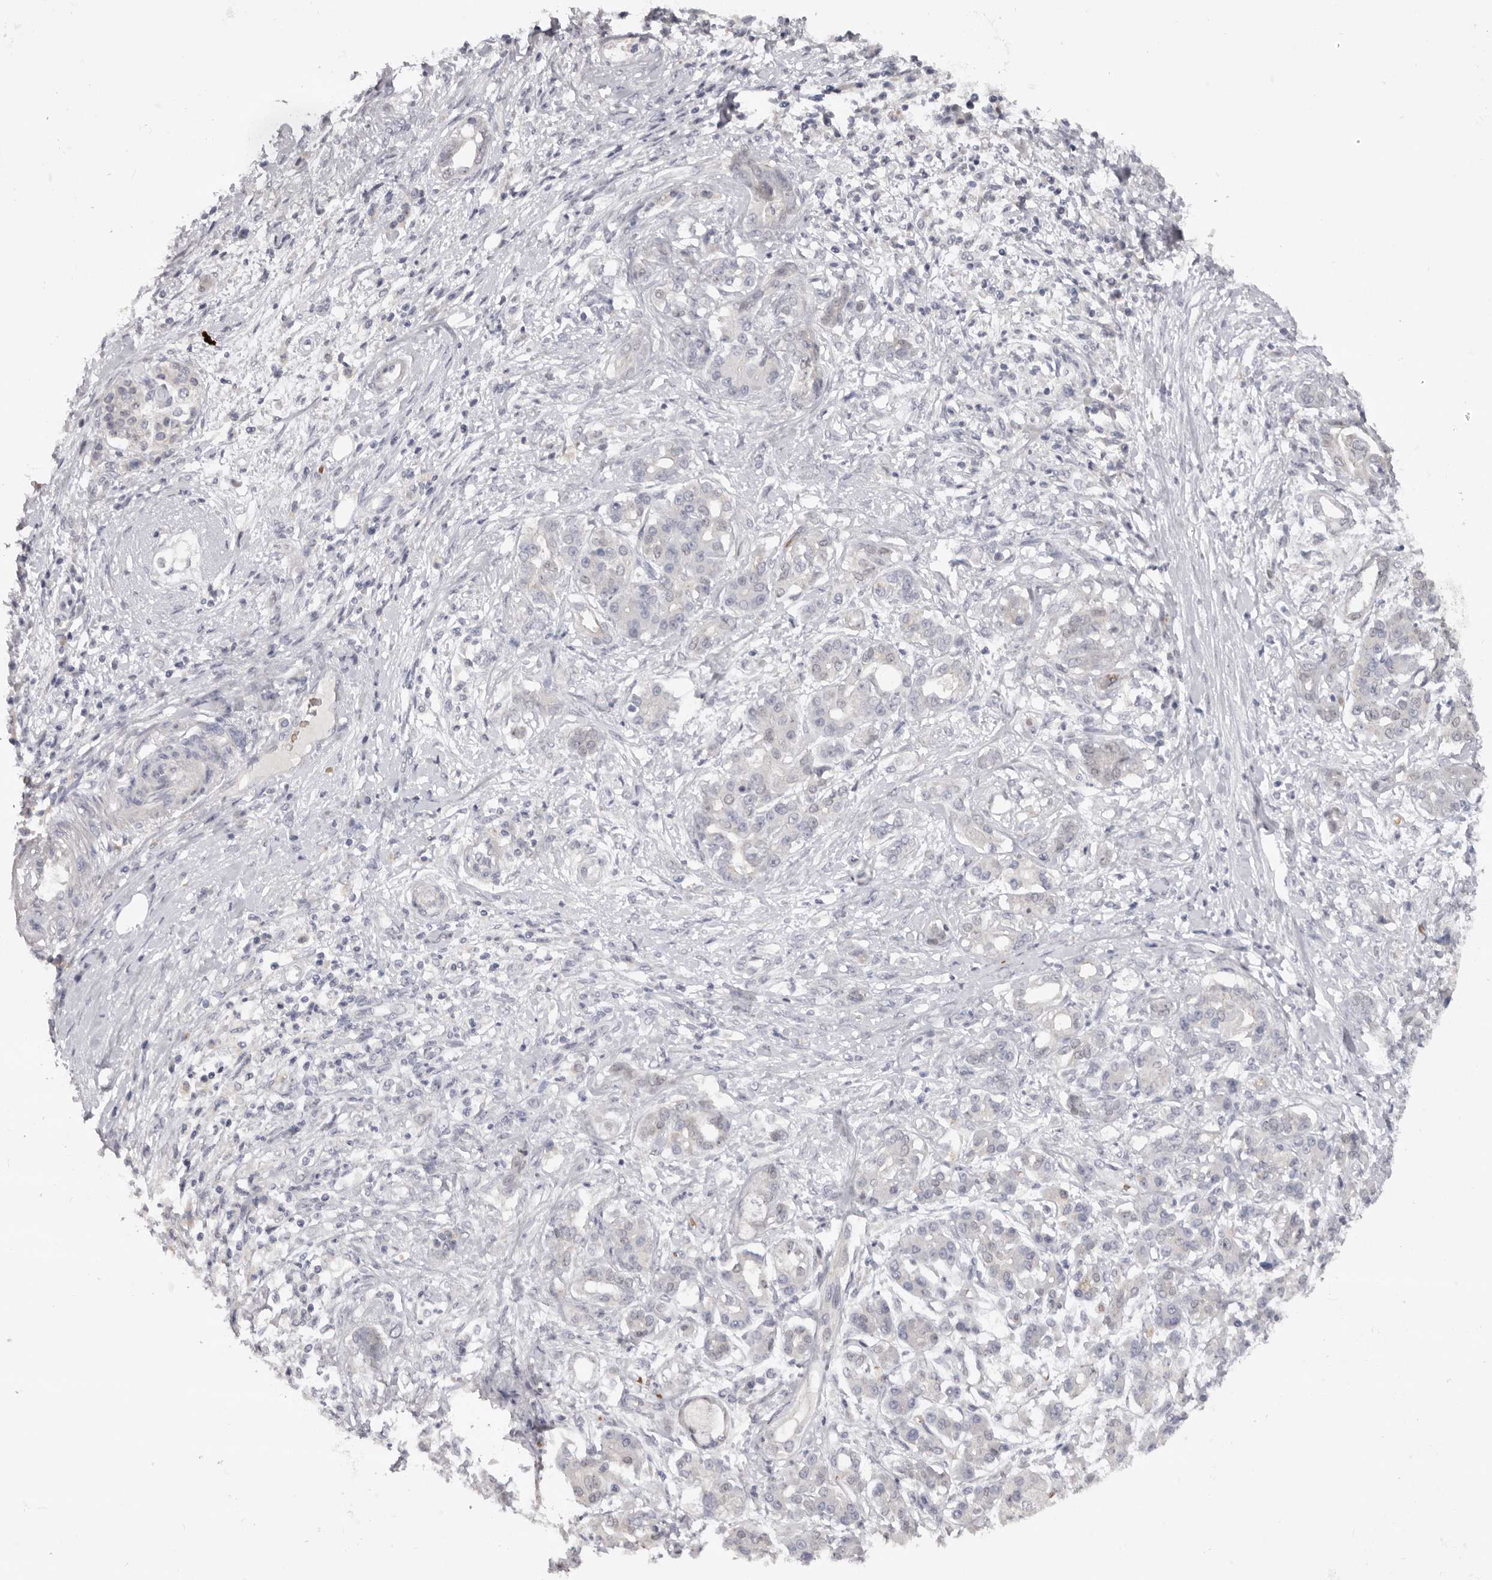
{"staining": {"intensity": "negative", "quantity": "none", "location": "none"}, "tissue": "pancreatic cancer", "cell_type": "Tumor cells", "image_type": "cancer", "snomed": [{"axis": "morphology", "description": "Adenocarcinoma, NOS"}, {"axis": "topography", "description": "Pancreas"}], "caption": "This image is of pancreatic adenocarcinoma stained with IHC to label a protein in brown with the nuclei are counter-stained blue. There is no staining in tumor cells. (DAB immunohistochemistry, high magnification).", "gene": "TNR", "patient": {"sex": "female", "age": 56}}